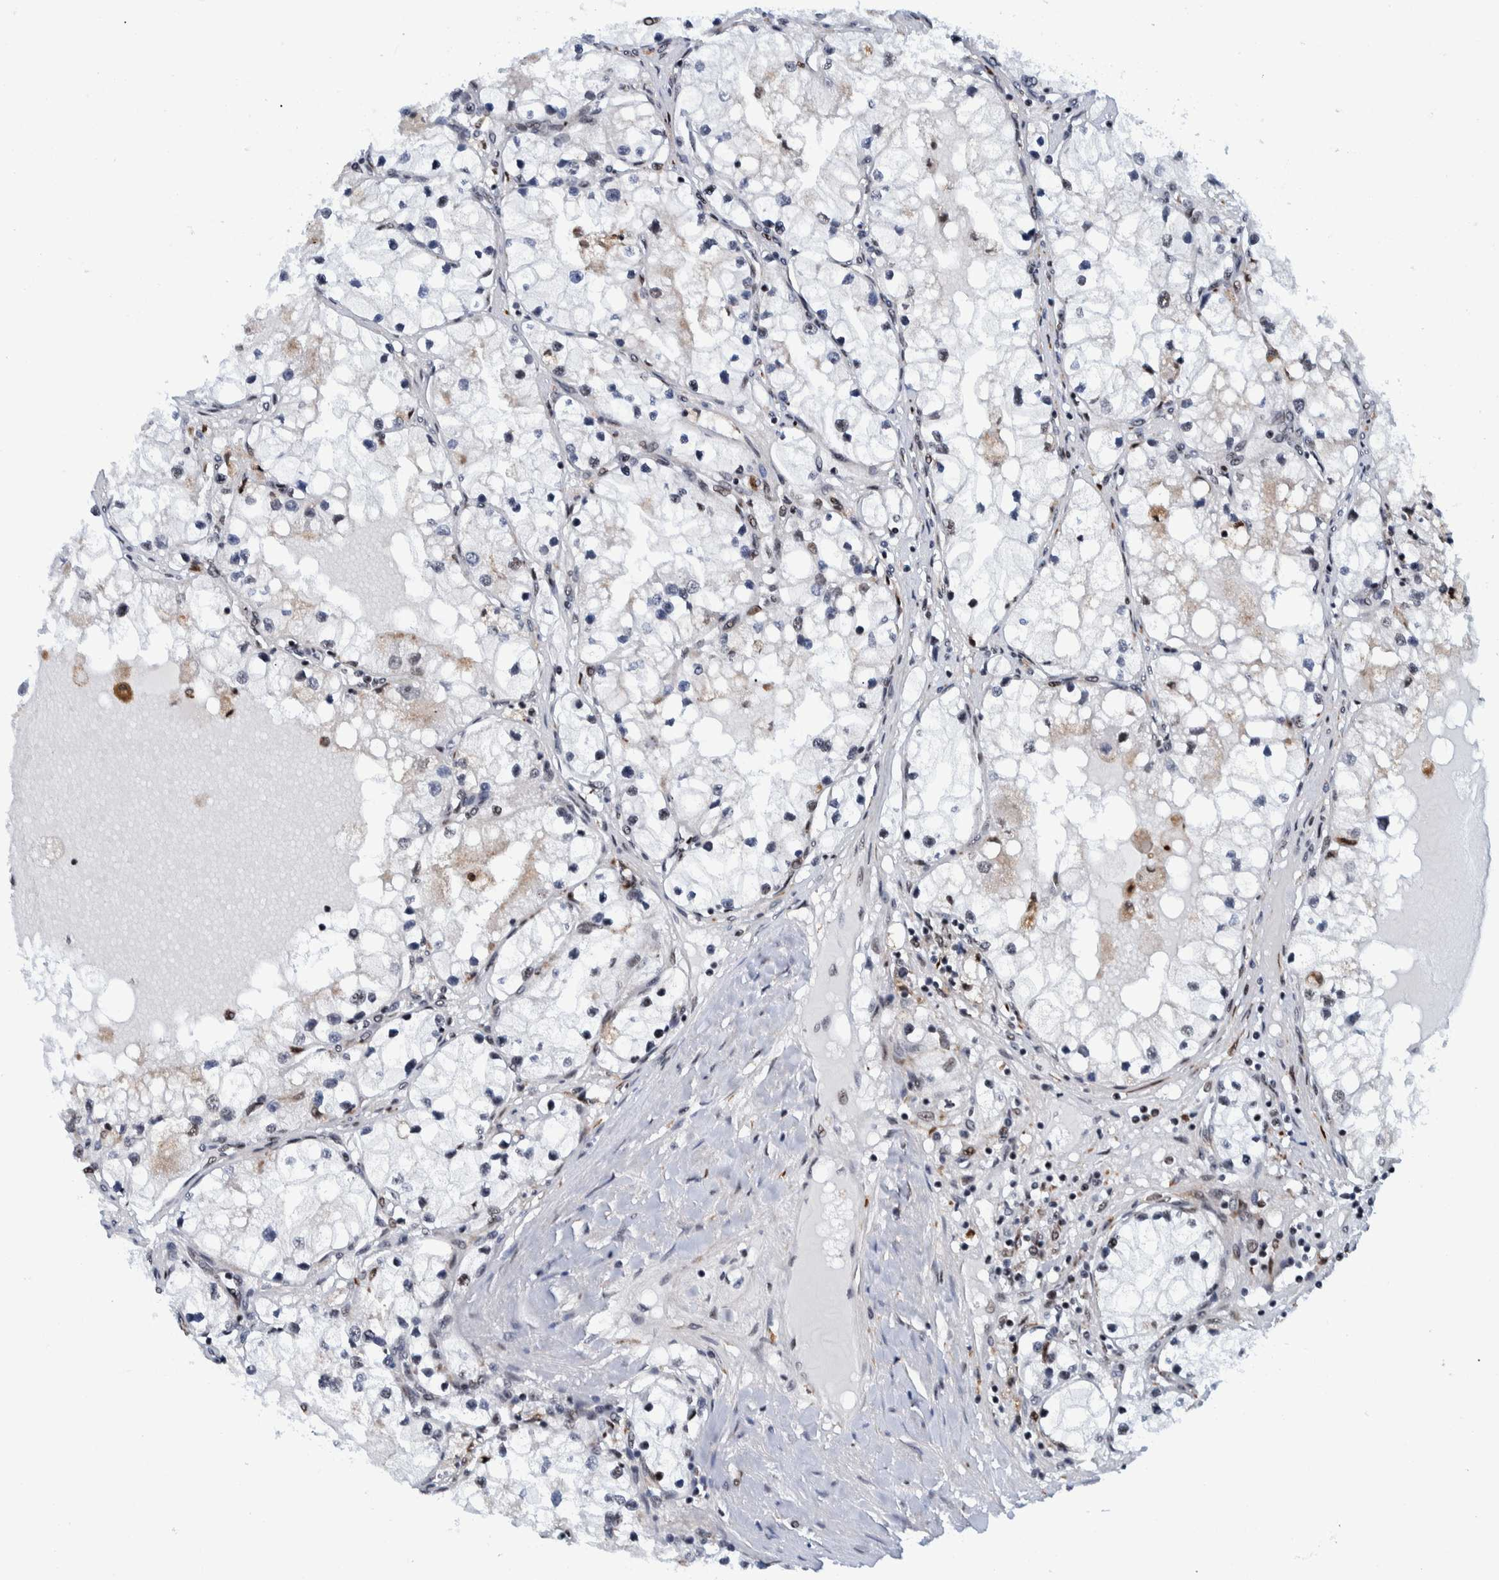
{"staining": {"intensity": "negative", "quantity": "none", "location": "none"}, "tissue": "renal cancer", "cell_type": "Tumor cells", "image_type": "cancer", "snomed": [{"axis": "morphology", "description": "Adenocarcinoma, NOS"}, {"axis": "topography", "description": "Kidney"}], "caption": "Immunohistochemical staining of renal adenocarcinoma demonstrates no significant expression in tumor cells.", "gene": "EFTUD2", "patient": {"sex": "male", "age": 68}}